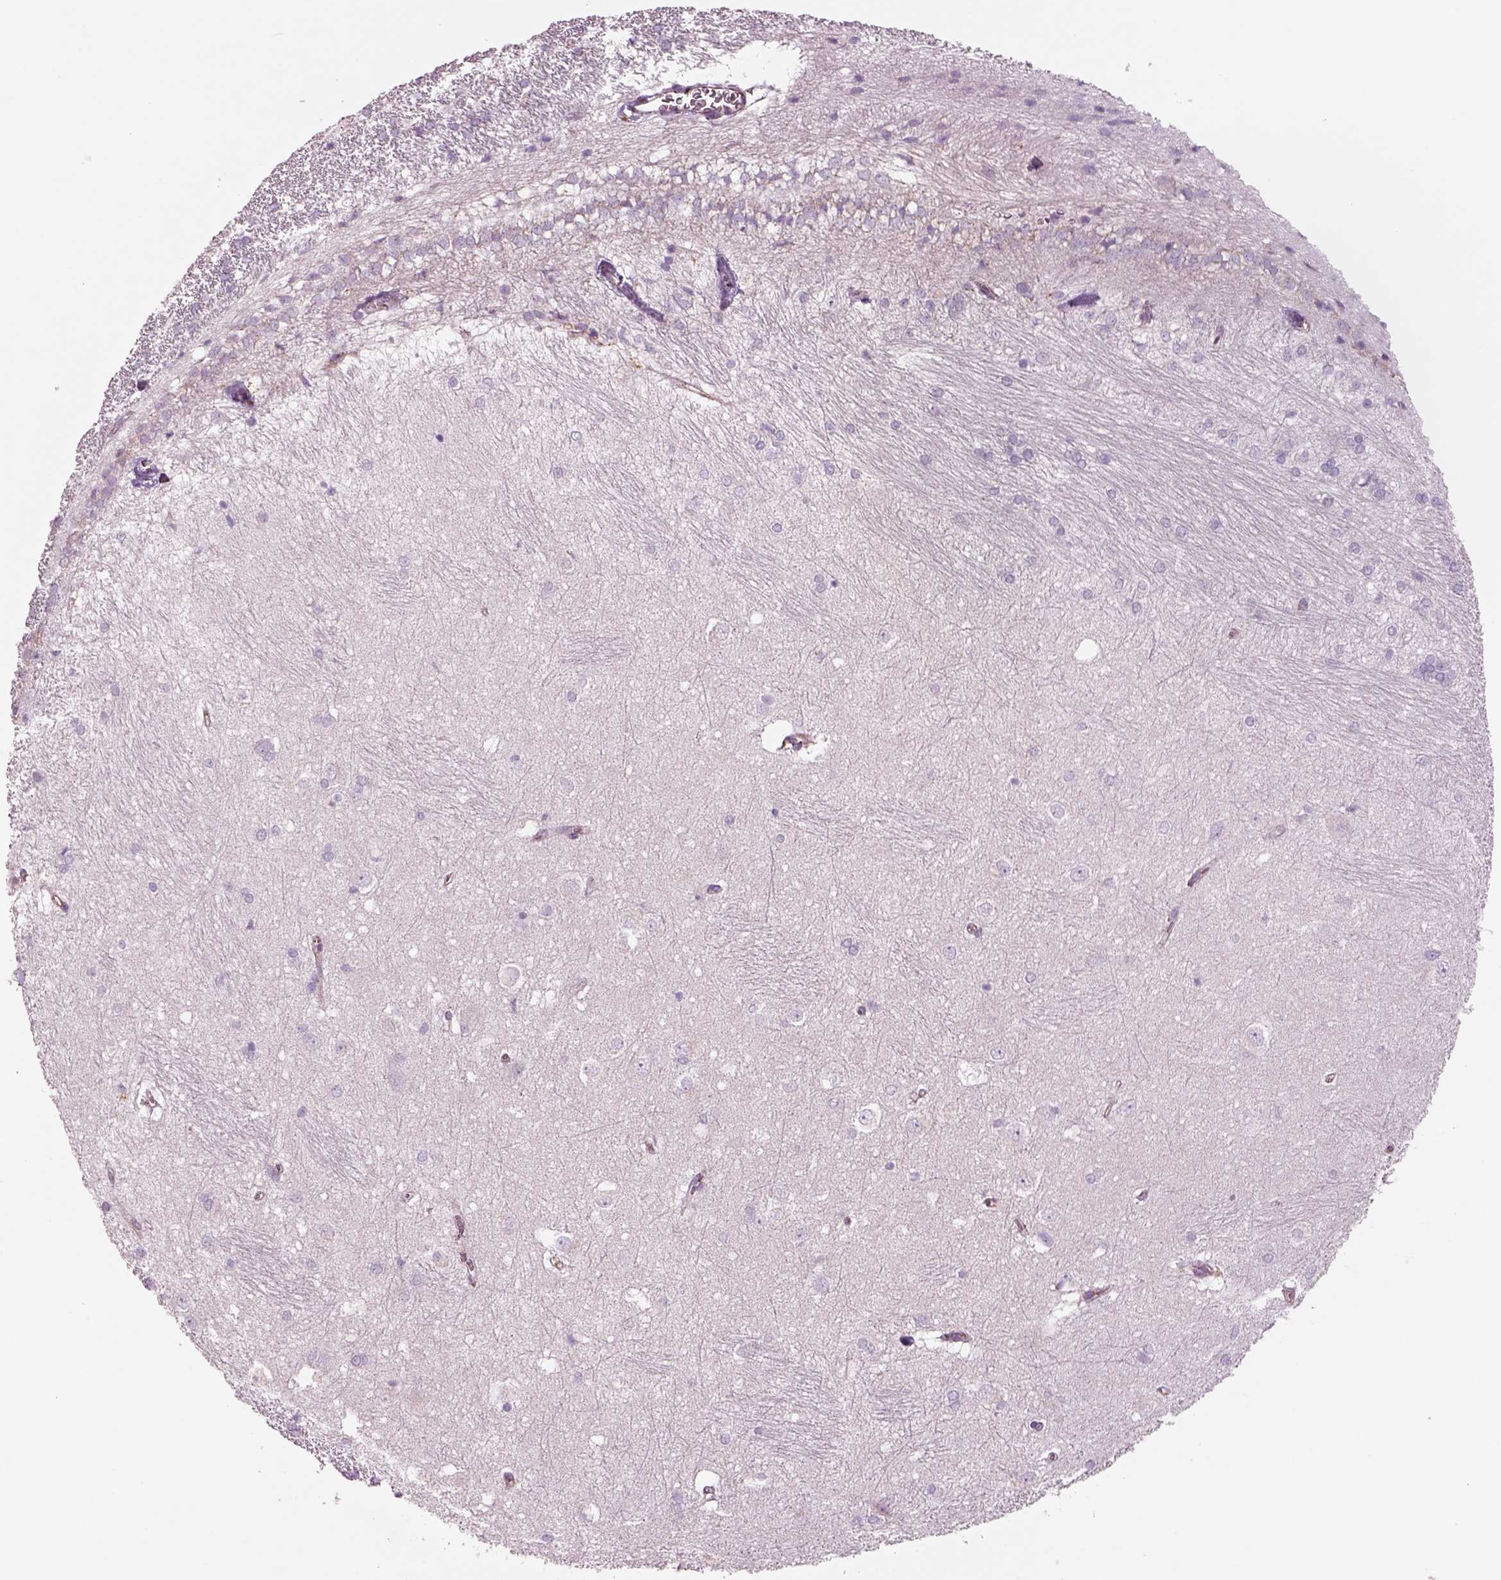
{"staining": {"intensity": "negative", "quantity": "none", "location": "none"}, "tissue": "hippocampus", "cell_type": "Glial cells", "image_type": "normal", "snomed": [{"axis": "morphology", "description": "Normal tissue, NOS"}, {"axis": "topography", "description": "Cerebral cortex"}, {"axis": "topography", "description": "Hippocampus"}], "caption": "Protein analysis of normal hippocampus shows no significant positivity in glial cells. (DAB (3,3'-diaminobenzidine) immunohistochemistry (IHC) with hematoxylin counter stain).", "gene": "SLC25A24", "patient": {"sex": "female", "age": 19}}